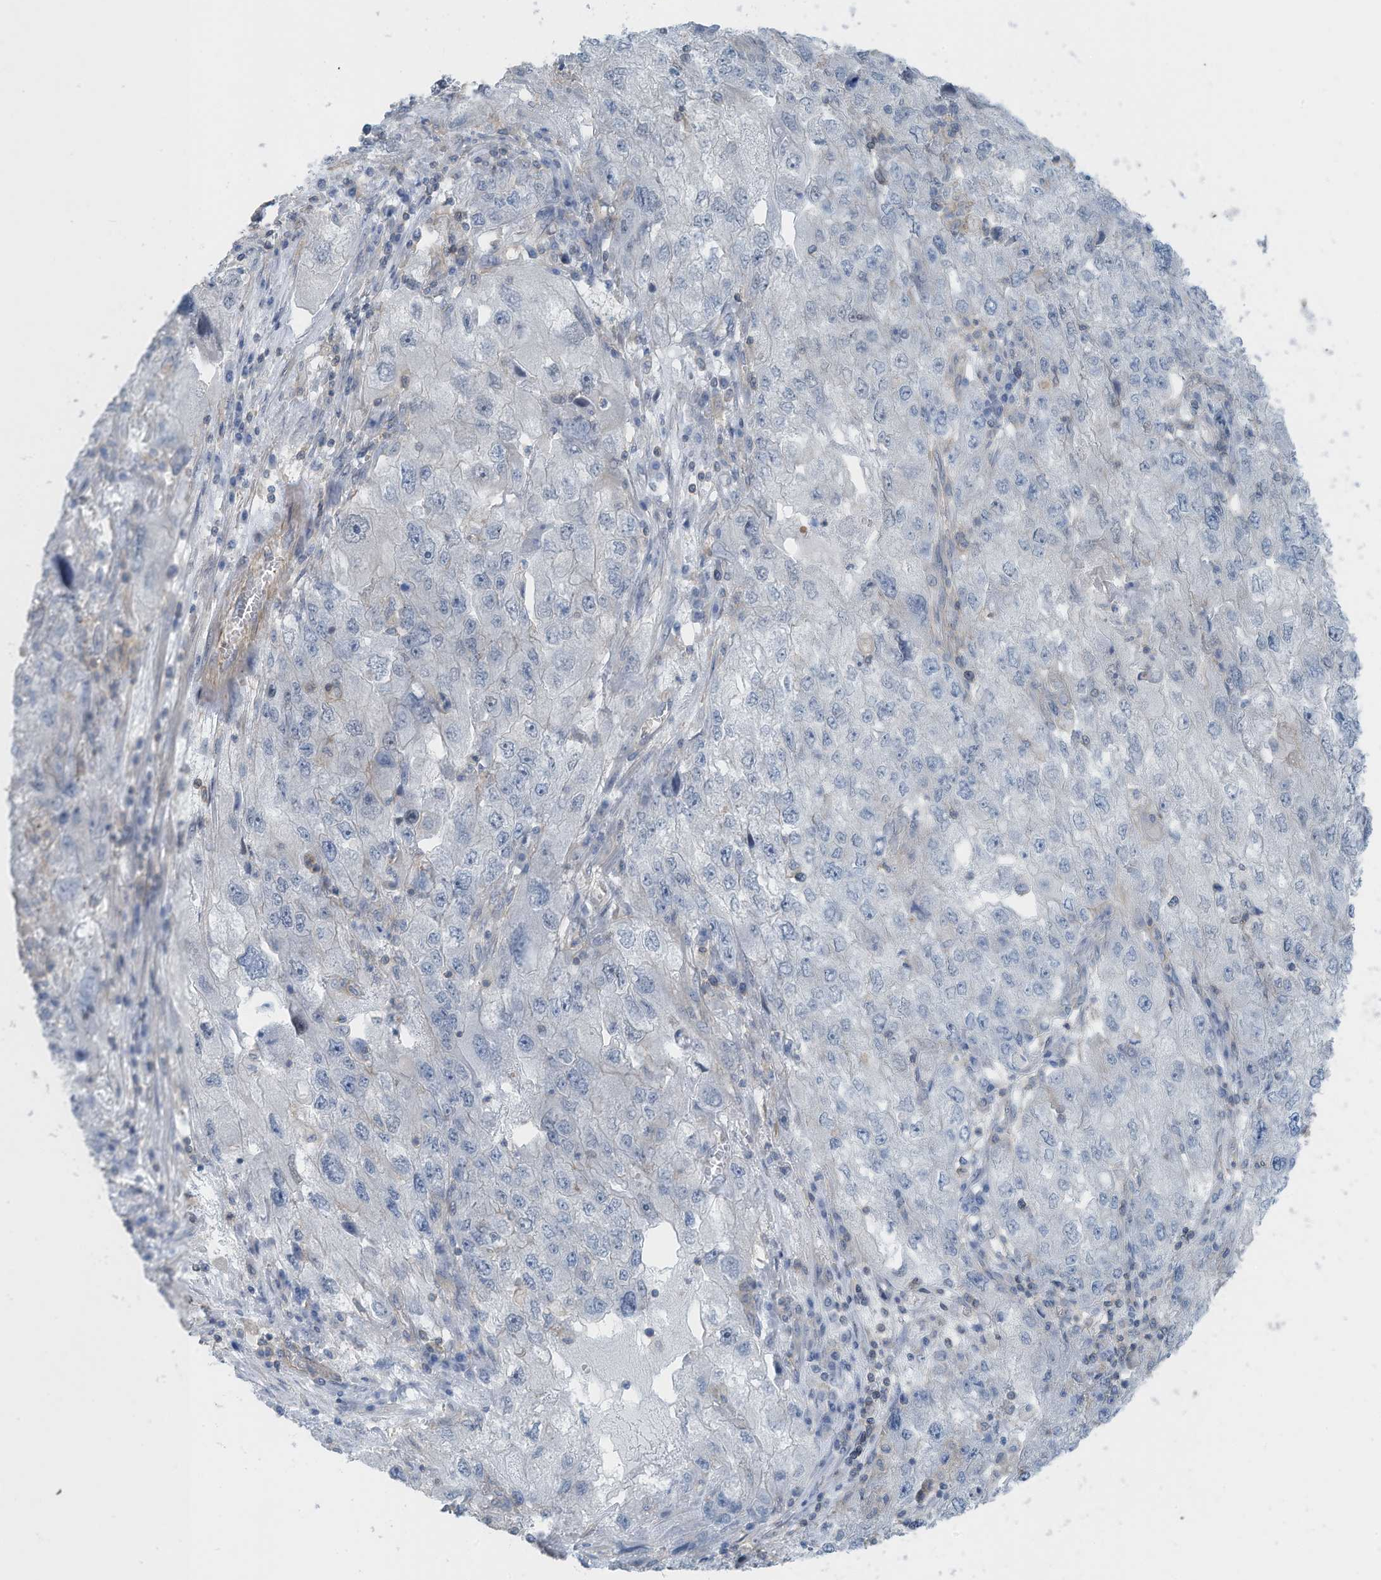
{"staining": {"intensity": "negative", "quantity": "none", "location": "none"}, "tissue": "endometrial cancer", "cell_type": "Tumor cells", "image_type": "cancer", "snomed": [{"axis": "morphology", "description": "Adenocarcinoma, NOS"}, {"axis": "topography", "description": "Endometrium"}], "caption": "The micrograph demonstrates no significant expression in tumor cells of endometrial adenocarcinoma.", "gene": "ZNF846", "patient": {"sex": "female", "age": 49}}